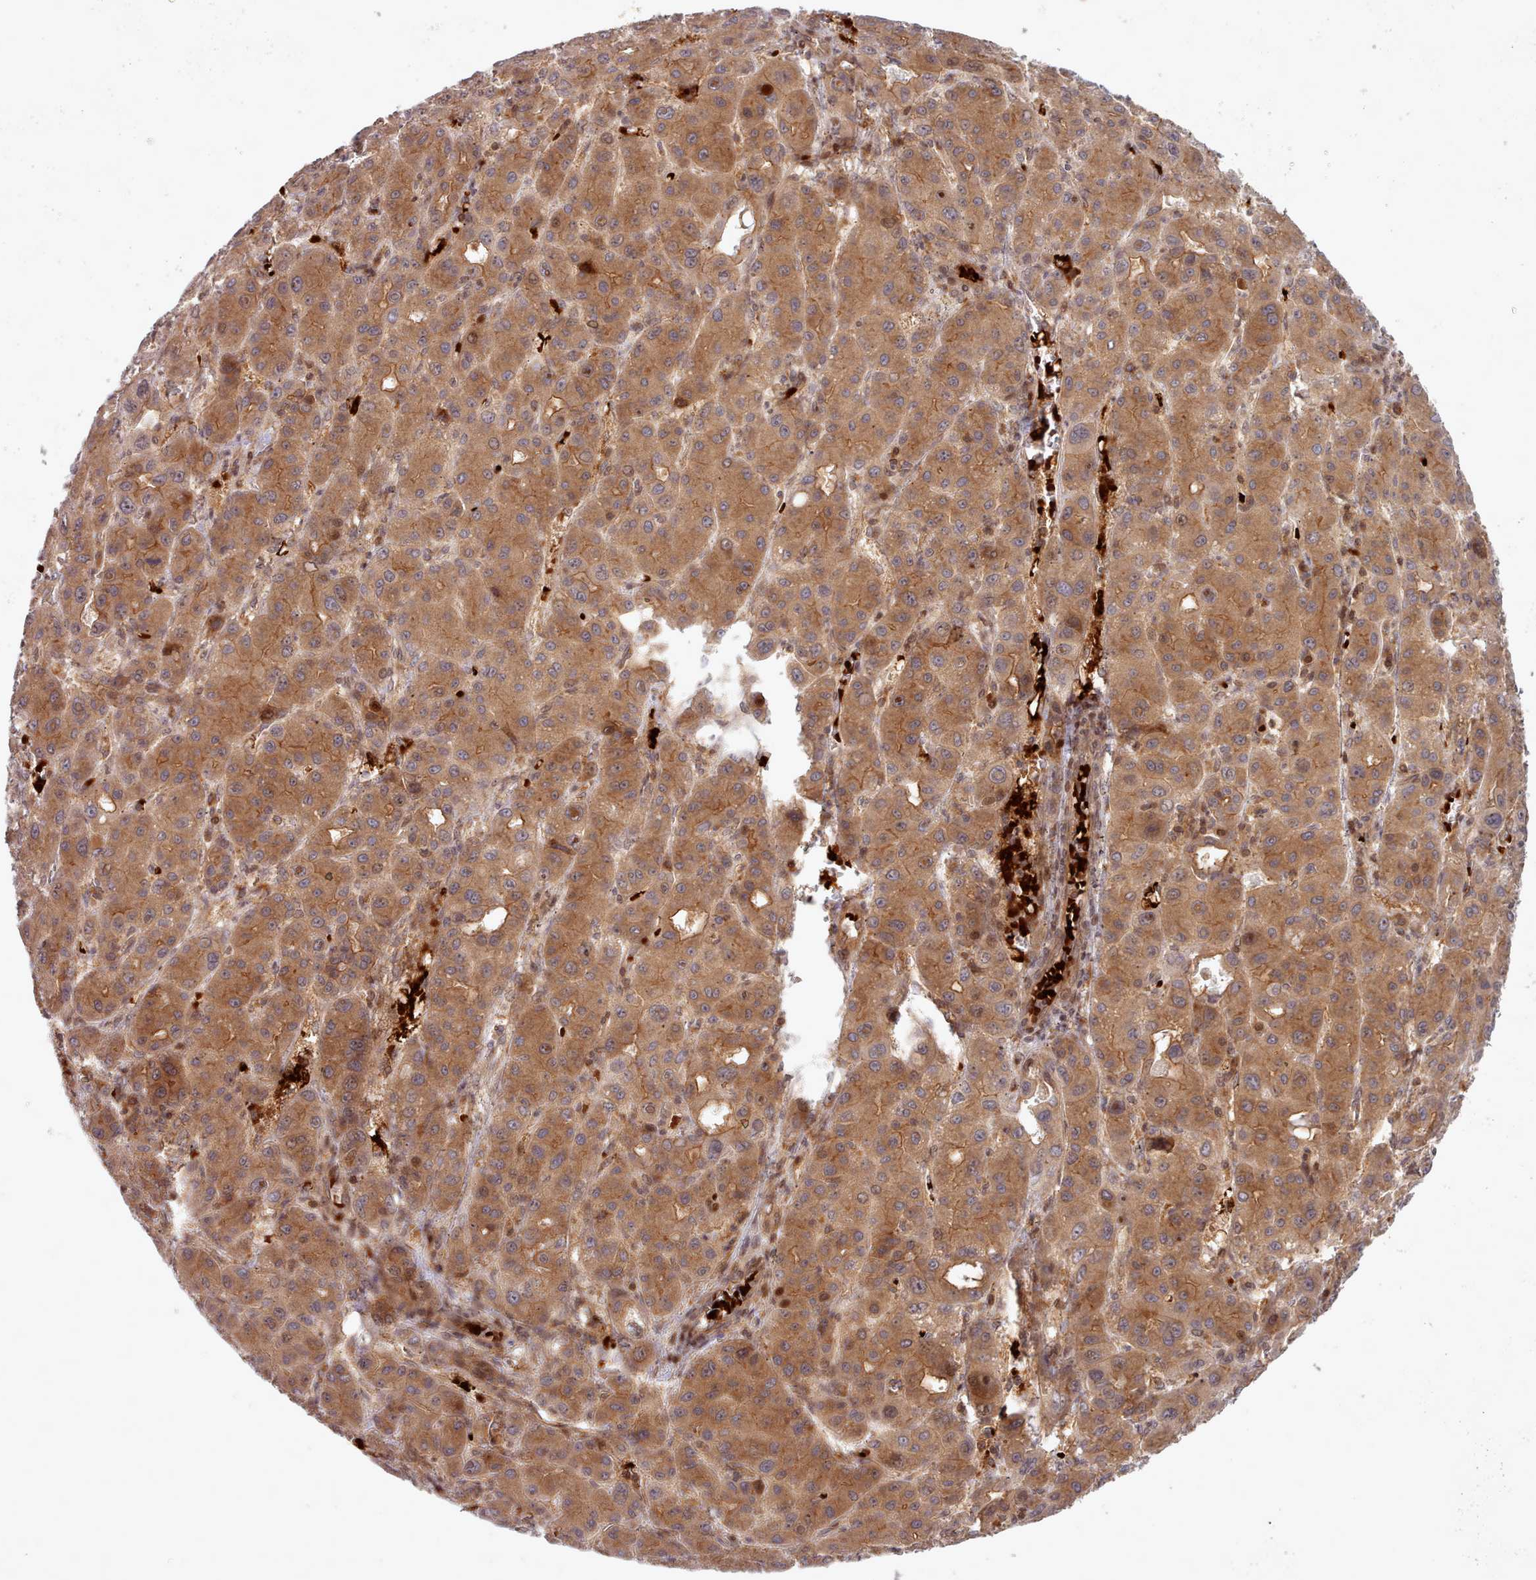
{"staining": {"intensity": "moderate", "quantity": ">75%", "location": "cytoplasmic/membranous"}, "tissue": "liver cancer", "cell_type": "Tumor cells", "image_type": "cancer", "snomed": [{"axis": "morphology", "description": "Carcinoma, Hepatocellular, NOS"}, {"axis": "topography", "description": "Liver"}], "caption": "A histopathology image showing moderate cytoplasmic/membranous positivity in about >75% of tumor cells in liver cancer (hepatocellular carcinoma), as visualized by brown immunohistochemical staining.", "gene": "UBE2G1", "patient": {"sex": "male", "age": 55}}